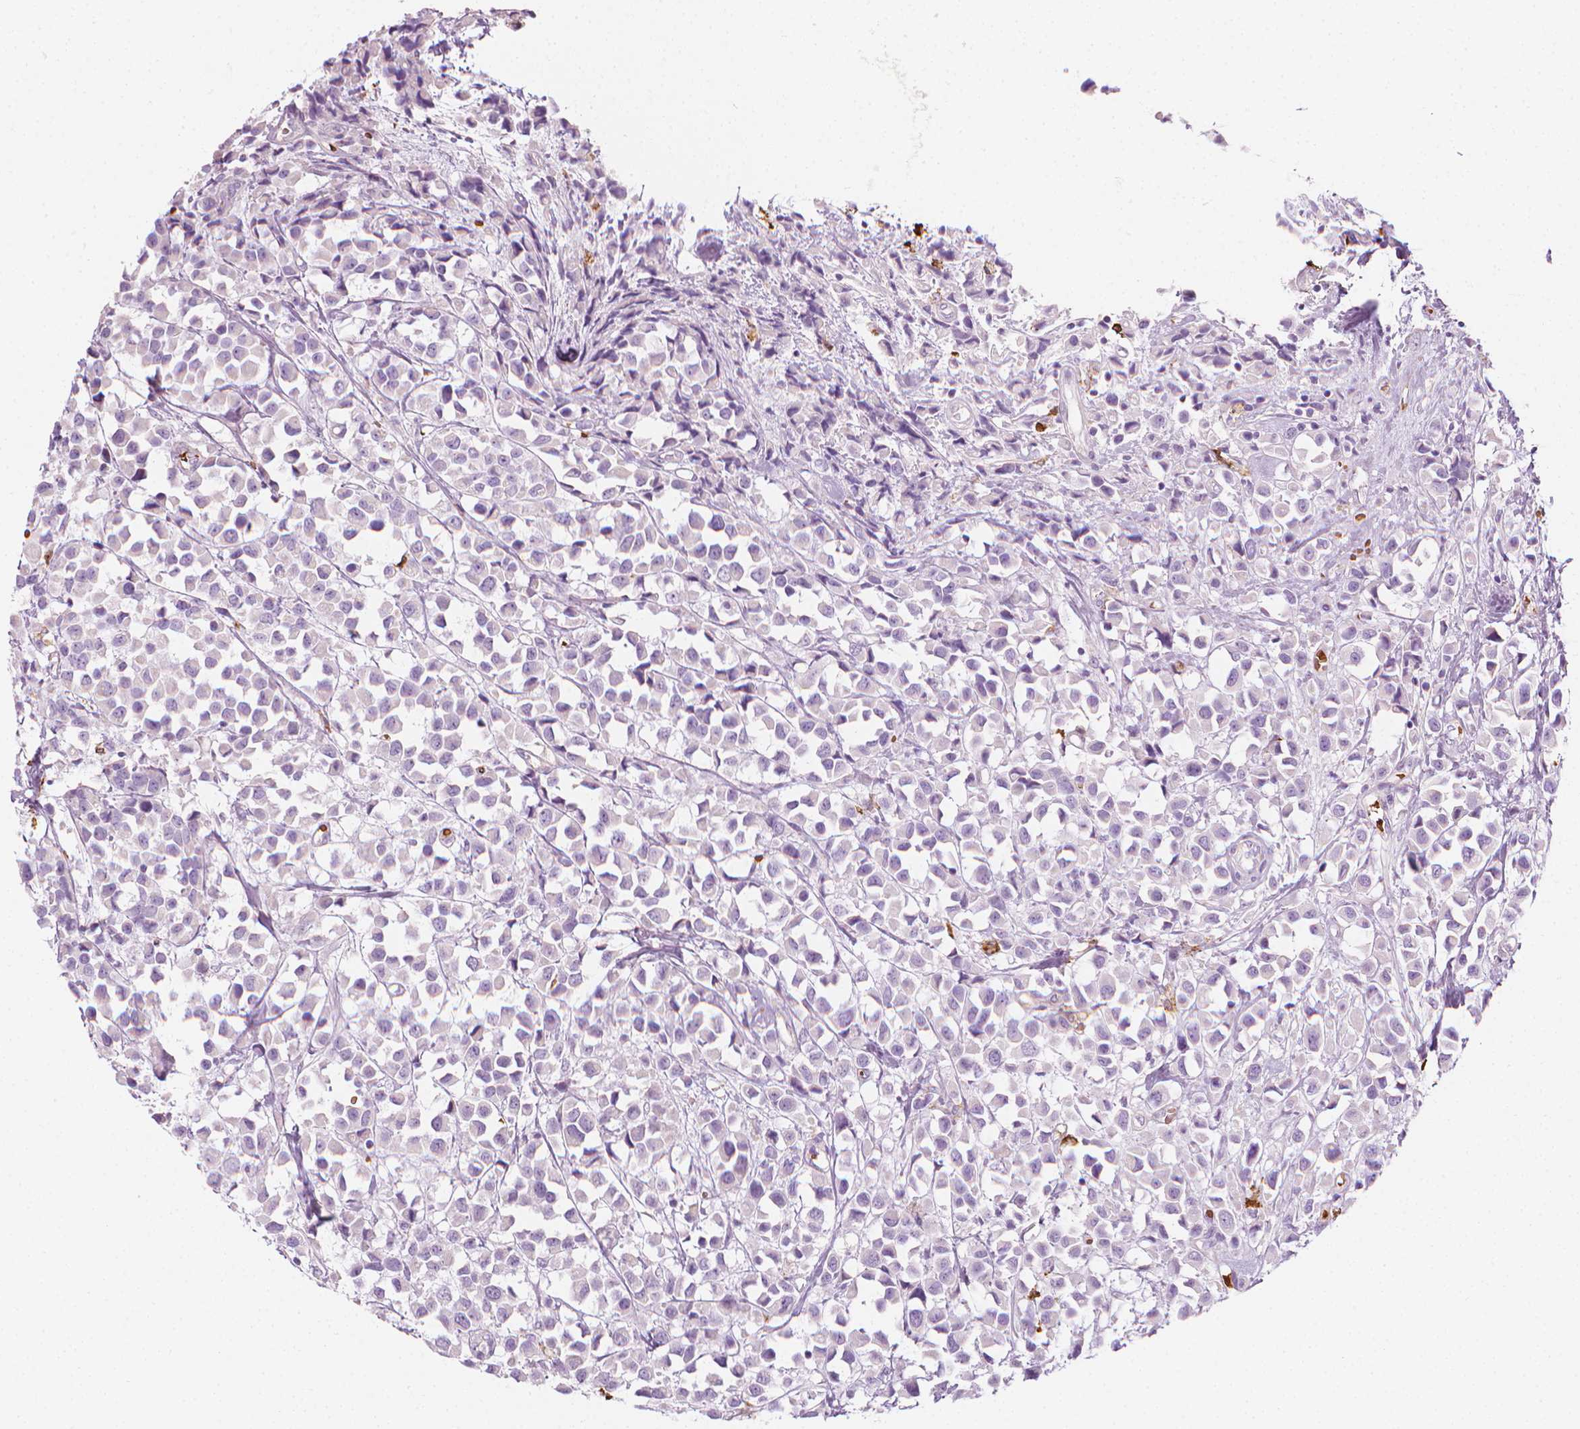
{"staining": {"intensity": "negative", "quantity": "none", "location": "none"}, "tissue": "breast cancer", "cell_type": "Tumor cells", "image_type": "cancer", "snomed": [{"axis": "morphology", "description": "Duct carcinoma"}, {"axis": "topography", "description": "Breast"}], "caption": "DAB (3,3'-diaminobenzidine) immunohistochemical staining of human breast cancer shows no significant staining in tumor cells.", "gene": "CES1", "patient": {"sex": "female", "age": 61}}